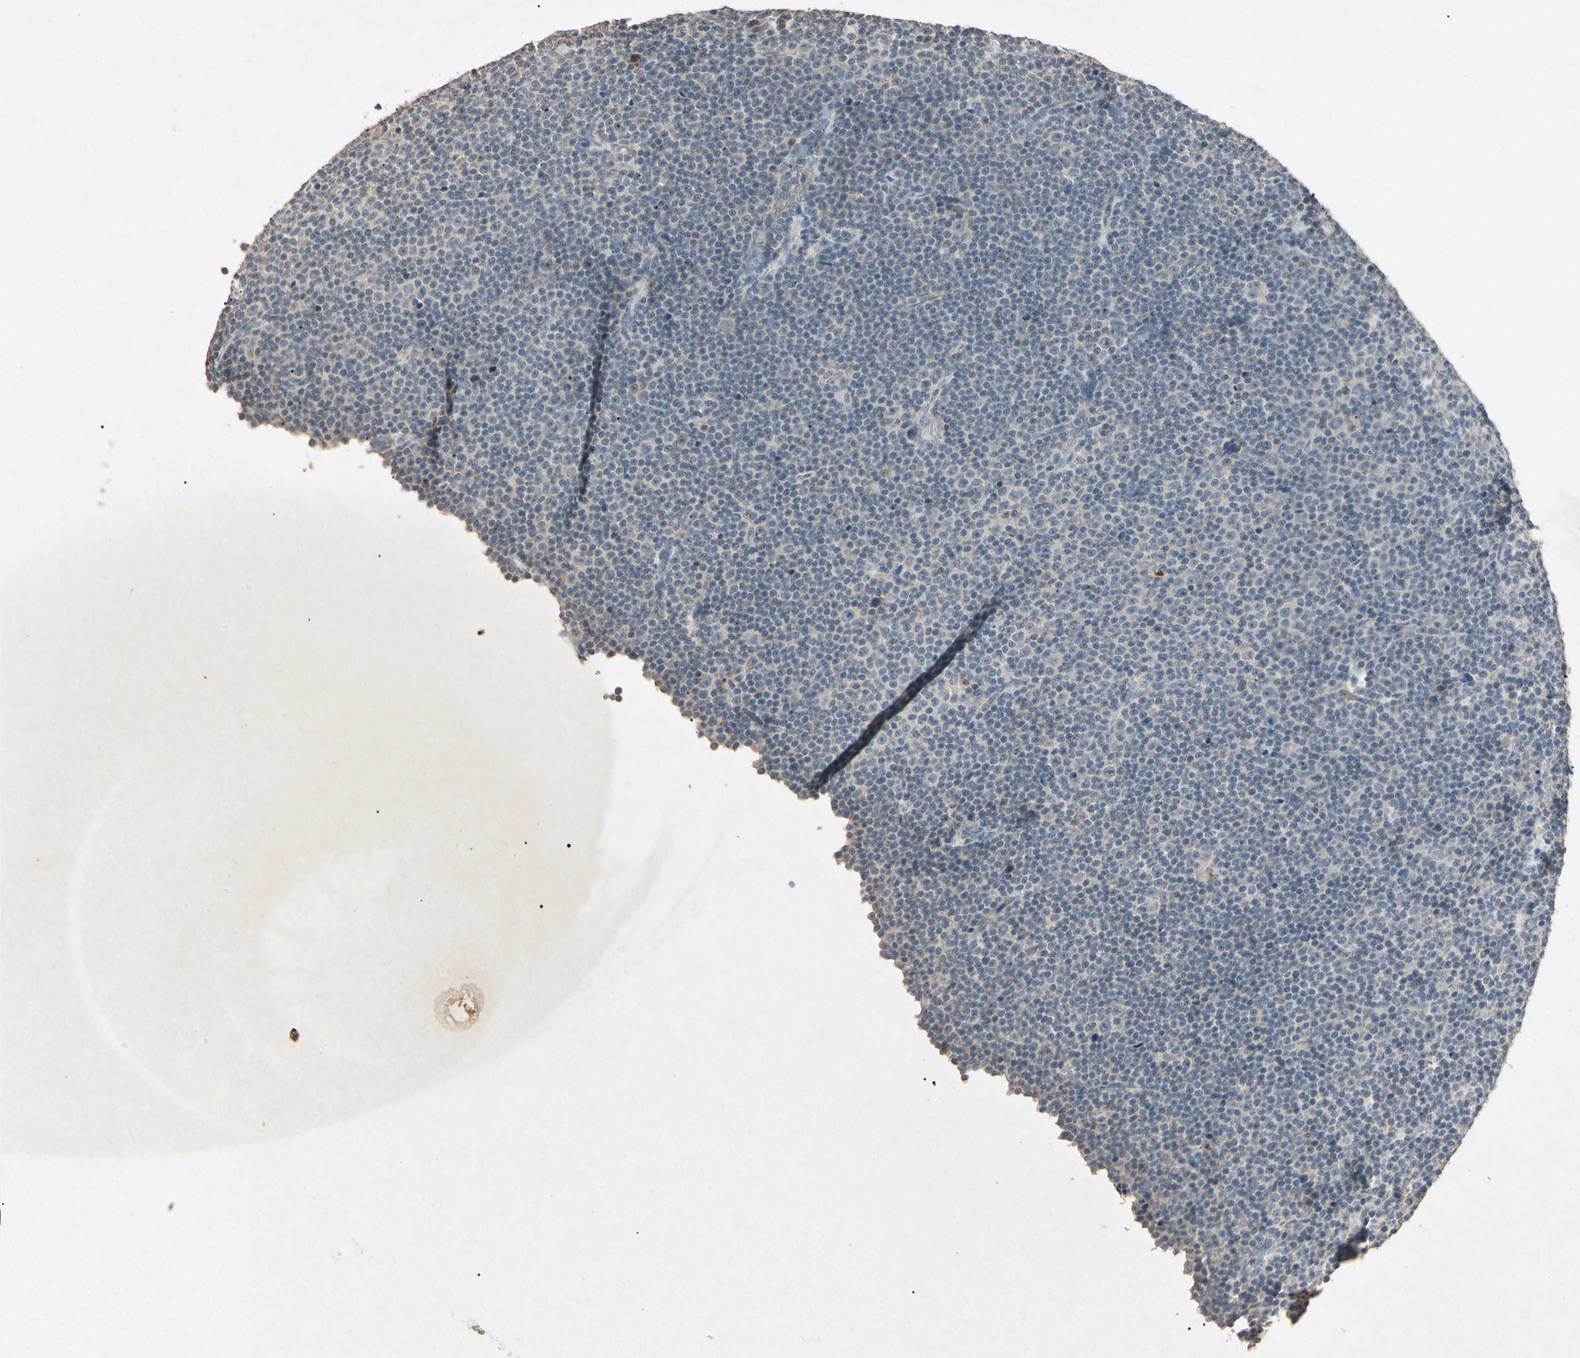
{"staining": {"intensity": "negative", "quantity": "none", "location": "none"}, "tissue": "lymphoma", "cell_type": "Tumor cells", "image_type": "cancer", "snomed": [{"axis": "morphology", "description": "Malignant lymphoma, non-Hodgkin's type, Low grade"}, {"axis": "topography", "description": "Lymph node"}], "caption": "IHC photomicrograph of human malignant lymphoma, non-Hodgkin's type (low-grade) stained for a protein (brown), which displays no positivity in tumor cells. The staining was performed using DAB to visualize the protein expression in brown, while the nuclei were stained in blue with hematoxylin (Magnification: 20x).", "gene": "MSRB1", "patient": {"sex": "female", "age": 67}}